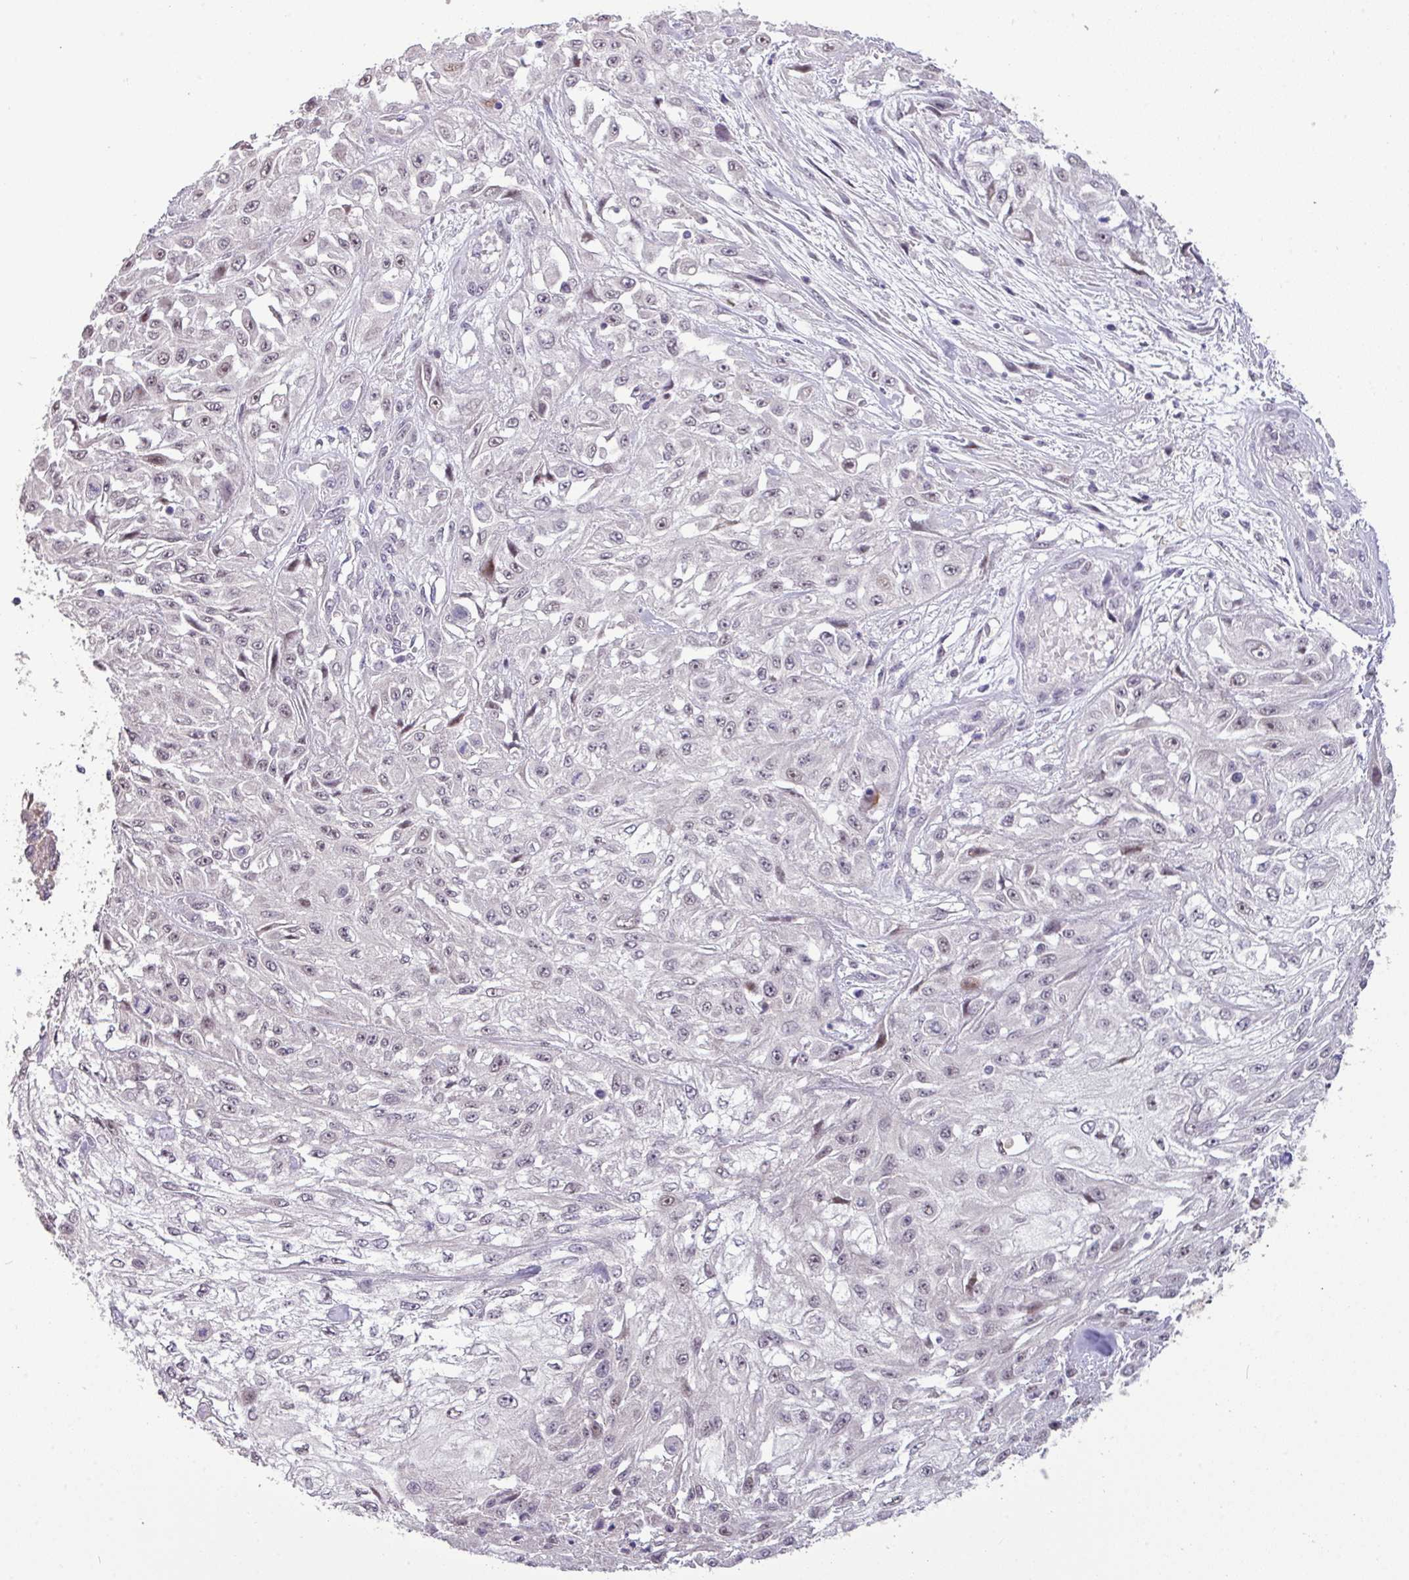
{"staining": {"intensity": "weak", "quantity": "<25%", "location": "nuclear"}, "tissue": "skin cancer", "cell_type": "Tumor cells", "image_type": "cancer", "snomed": [{"axis": "morphology", "description": "Squamous cell carcinoma, NOS"}, {"axis": "morphology", "description": "Squamous cell carcinoma, metastatic, NOS"}, {"axis": "topography", "description": "Skin"}, {"axis": "topography", "description": "Lymph node"}], "caption": "DAB (3,3'-diaminobenzidine) immunohistochemical staining of human skin cancer (metastatic squamous cell carcinoma) reveals no significant staining in tumor cells. (DAB immunohistochemistry with hematoxylin counter stain).", "gene": "RIPPLY1", "patient": {"sex": "male", "age": 75}}